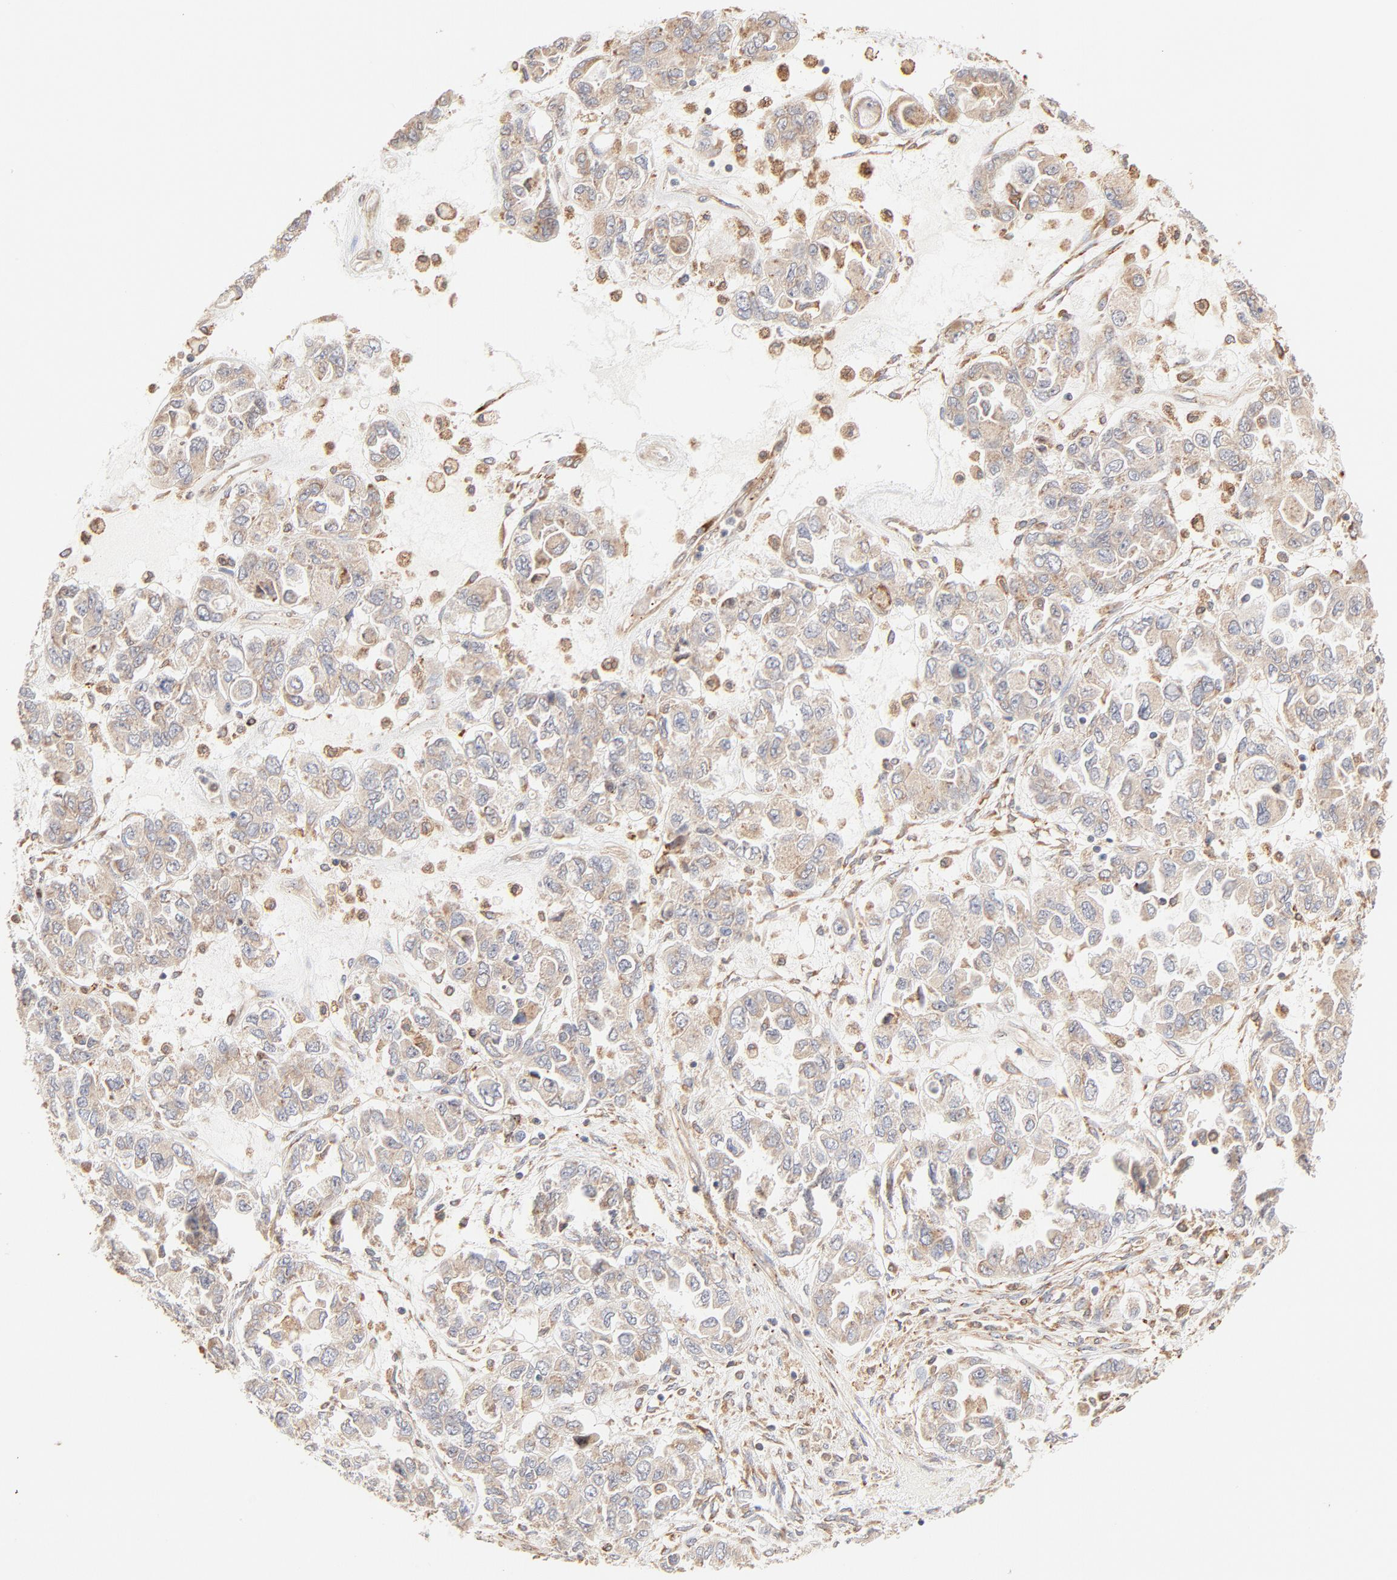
{"staining": {"intensity": "weak", "quantity": ">75%", "location": "cytoplasmic/membranous"}, "tissue": "ovarian cancer", "cell_type": "Tumor cells", "image_type": "cancer", "snomed": [{"axis": "morphology", "description": "Cystadenocarcinoma, serous, NOS"}, {"axis": "topography", "description": "Ovary"}], "caption": "Human serous cystadenocarcinoma (ovarian) stained with a protein marker shows weak staining in tumor cells.", "gene": "PARP12", "patient": {"sex": "female", "age": 84}}